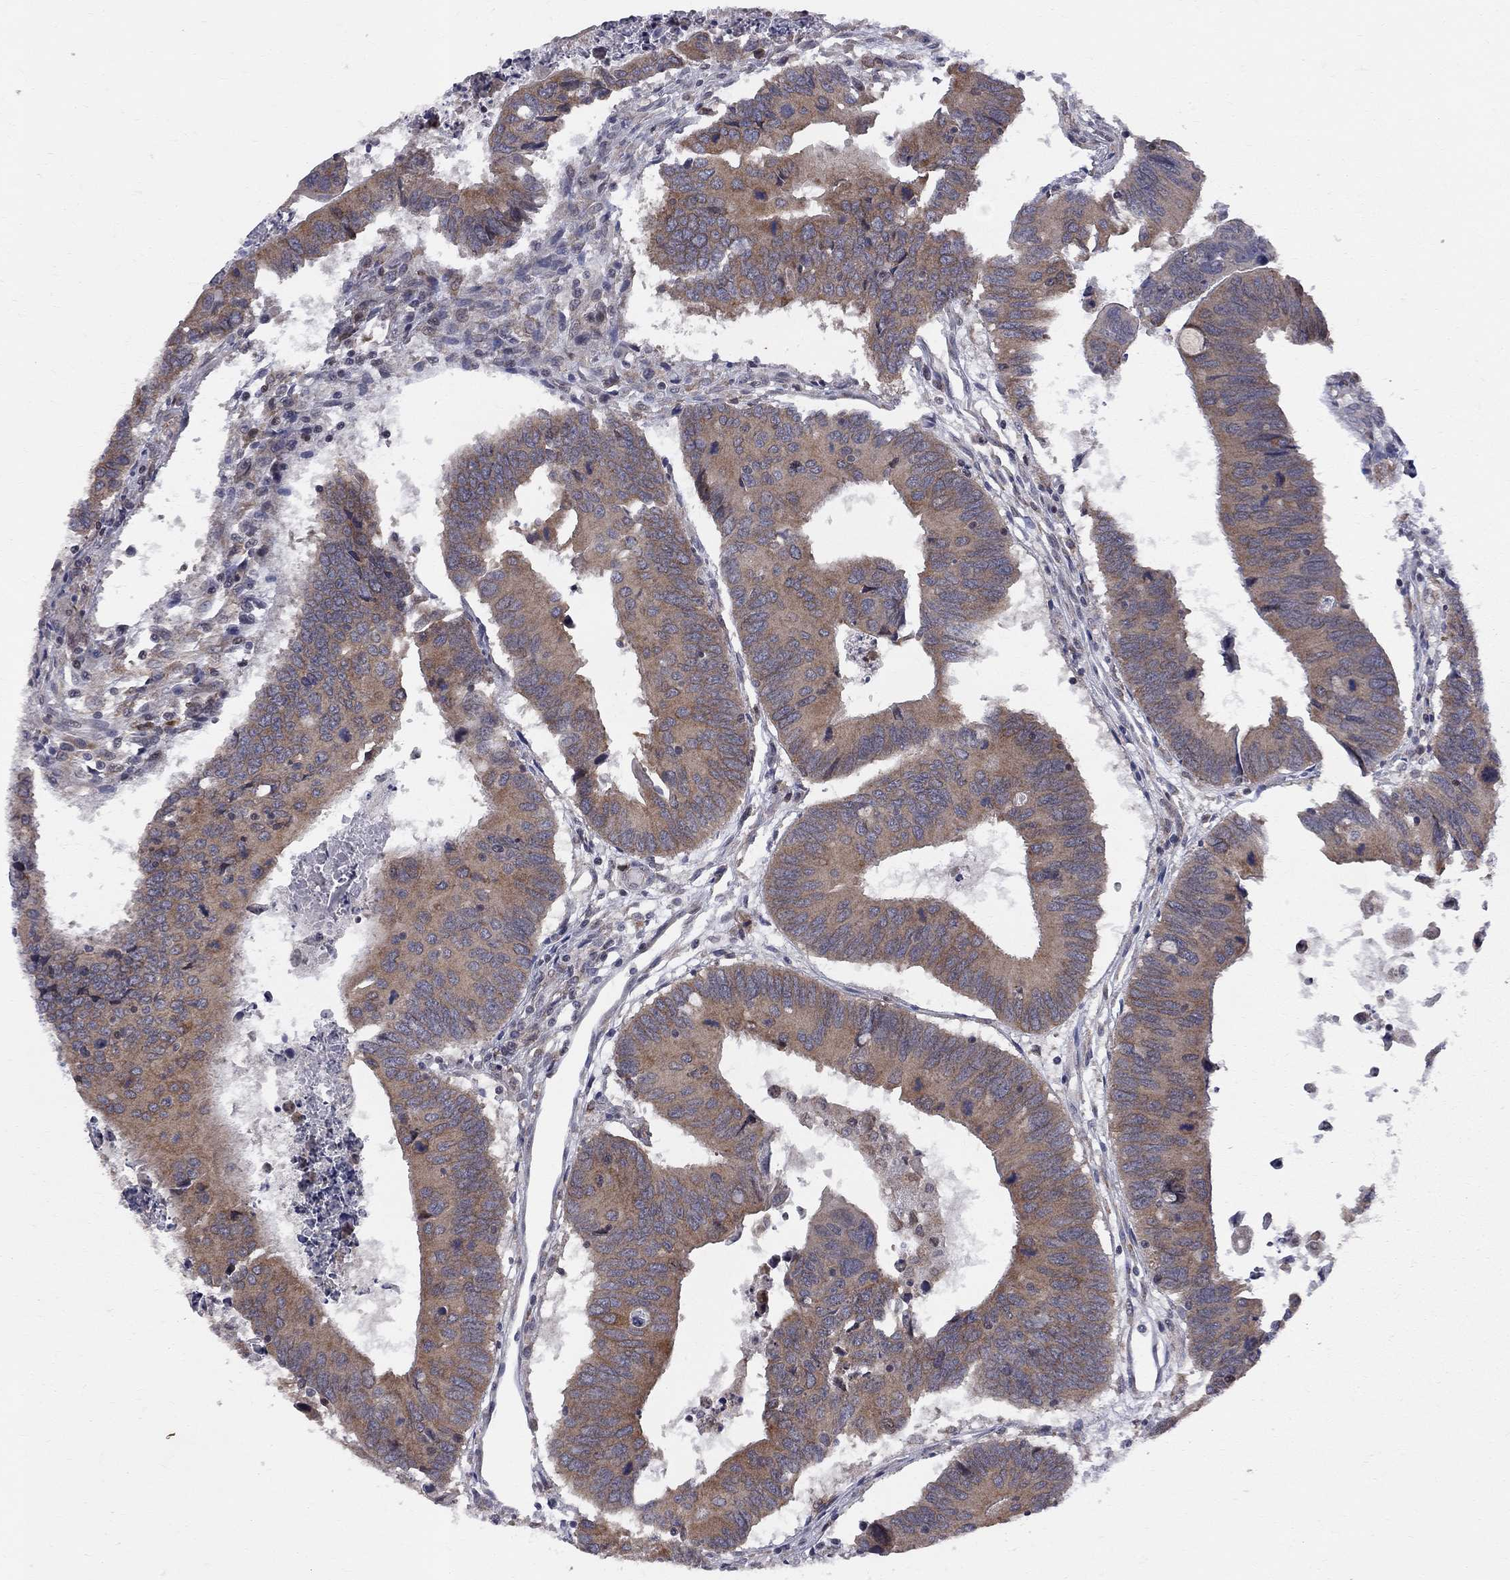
{"staining": {"intensity": "moderate", "quantity": ">75%", "location": "cytoplasmic/membranous"}, "tissue": "colorectal cancer", "cell_type": "Tumor cells", "image_type": "cancer", "snomed": [{"axis": "morphology", "description": "Adenocarcinoma, NOS"}, {"axis": "topography", "description": "Rectum"}], "caption": "A brown stain shows moderate cytoplasmic/membranous staining of a protein in colorectal cancer (adenocarcinoma) tumor cells. (IHC, brightfield microscopy, high magnification).", "gene": "CNOT11", "patient": {"sex": "male", "age": 67}}